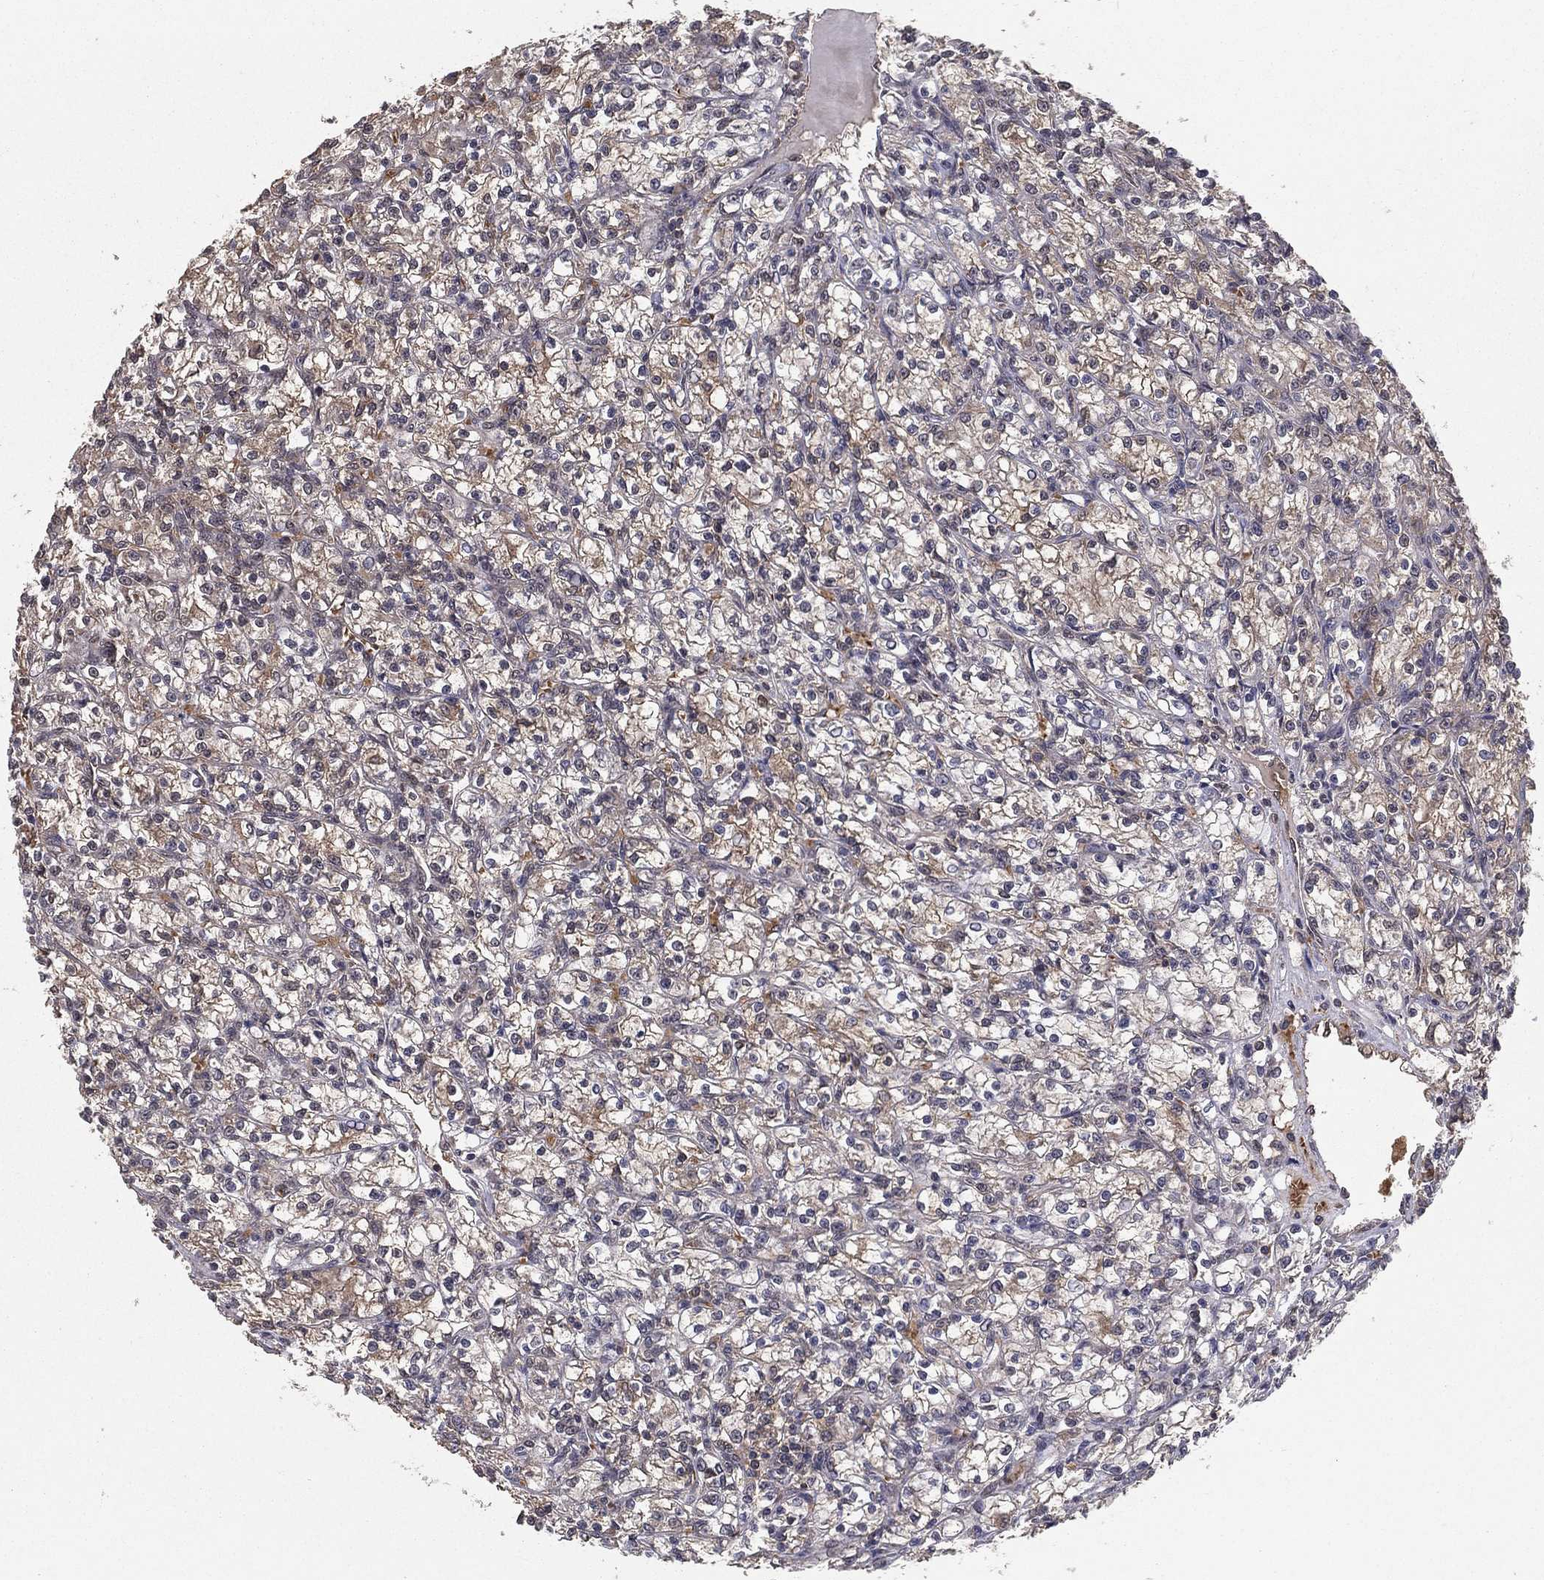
{"staining": {"intensity": "weak", "quantity": "<25%", "location": "cytoplasmic/membranous"}, "tissue": "renal cancer", "cell_type": "Tumor cells", "image_type": "cancer", "snomed": [{"axis": "morphology", "description": "Adenocarcinoma, NOS"}, {"axis": "topography", "description": "Kidney"}], "caption": "Renal cancer was stained to show a protein in brown. There is no significant expression in tumor cells.", "gene": "CARM1", "patient": {"sex": "female", "age": 59}}